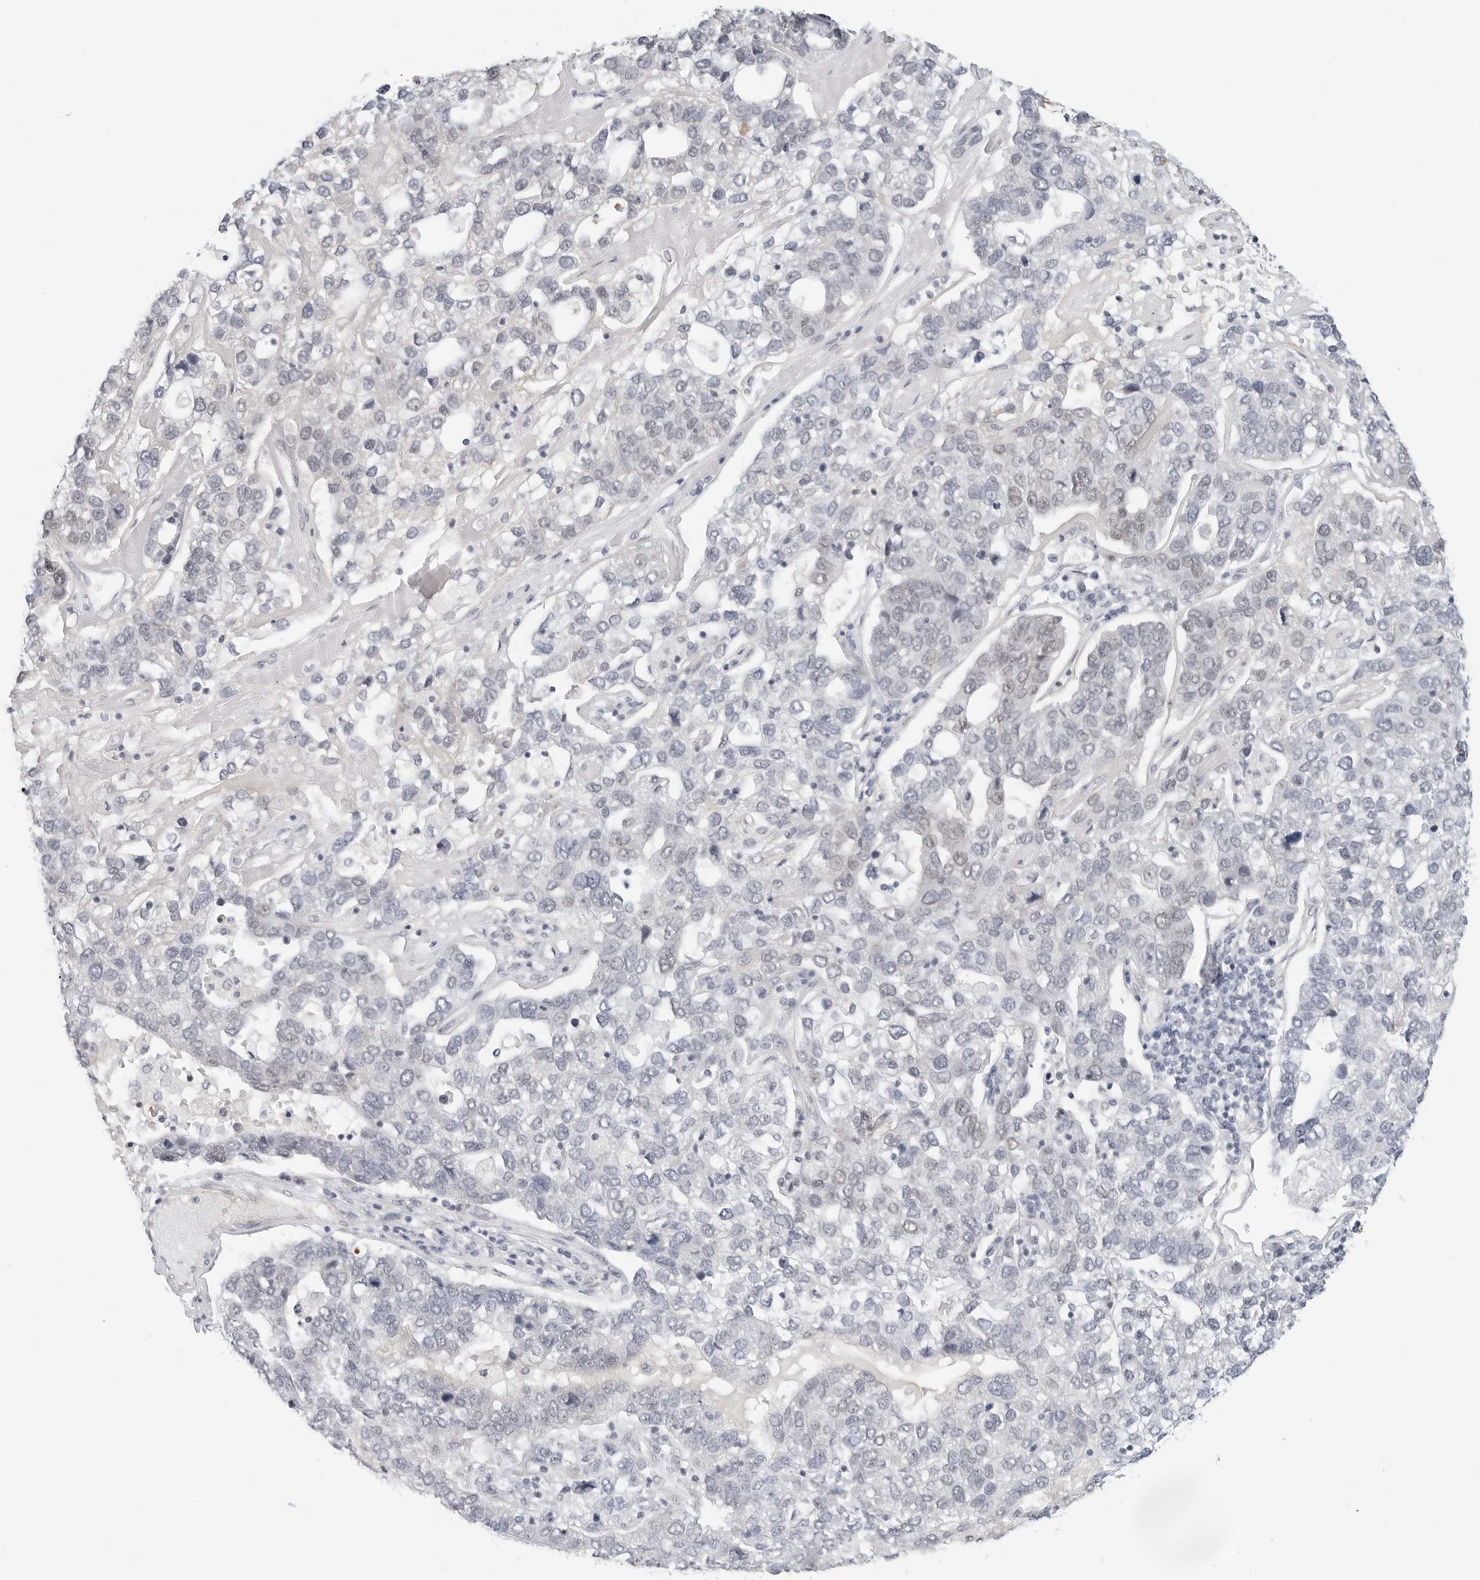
{"staining": {"intensity": "negative", "quantity": "none", "location": "none"}, "tissue": "pancreatic cancer", "cell_type": "Tumor cells", "image_type": "cancer", "snomed": [{"axis": "morphology", "description": "Adenocarcinoma, NOS"}, {"axis": "topography", "description": "Pancreas"}], "caption": "A photomicrograph of human pancreatic cancer (adenocarcinoma) is negative for staining in tumor cells. (DAB immunohistochemistry (IHC) with hematoxylin counter stain).", "gene": "TSEN2", "patient": {"sex": "female", "age": 61}}